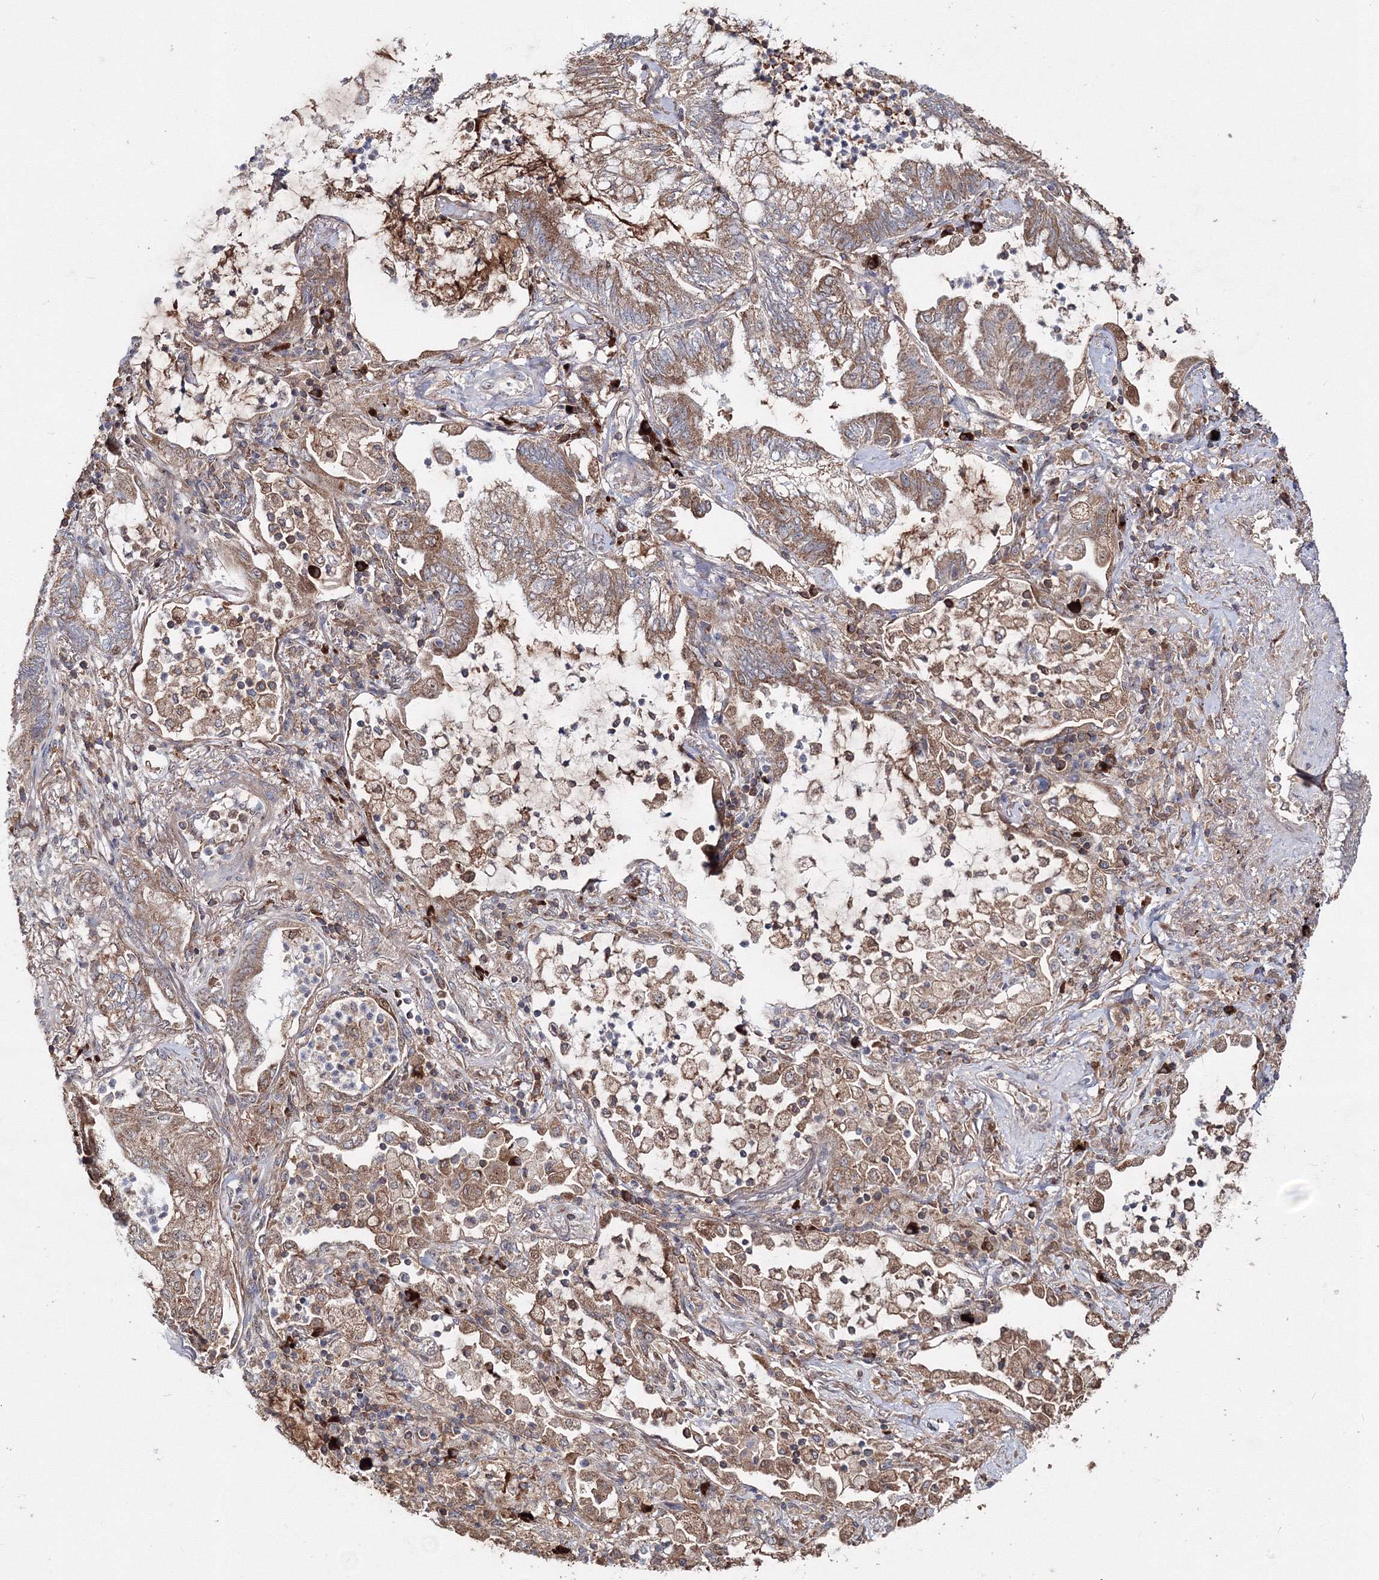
{"staining": {"intensity": "moderate", "quantity": ">75%", "location": "cytoplasmic/membranous"}, "tissue": "lung cancer", "cell_type": "Tumor cells", "image_type": "cancer", "snomed": [{"axis": "morphology", "description": "Adenocarcinoma, NOS"}, {"axis": "topography", "description": "Lung"}], "caption": "Moderate cytoplasmic/membranous staining for a protein is appreciated in about >75% of tumor cells of lung adenocarcinoma using immunohistochemistry.", "gene": "PEX13", "patient": {"sex": "female", "age": 70}}